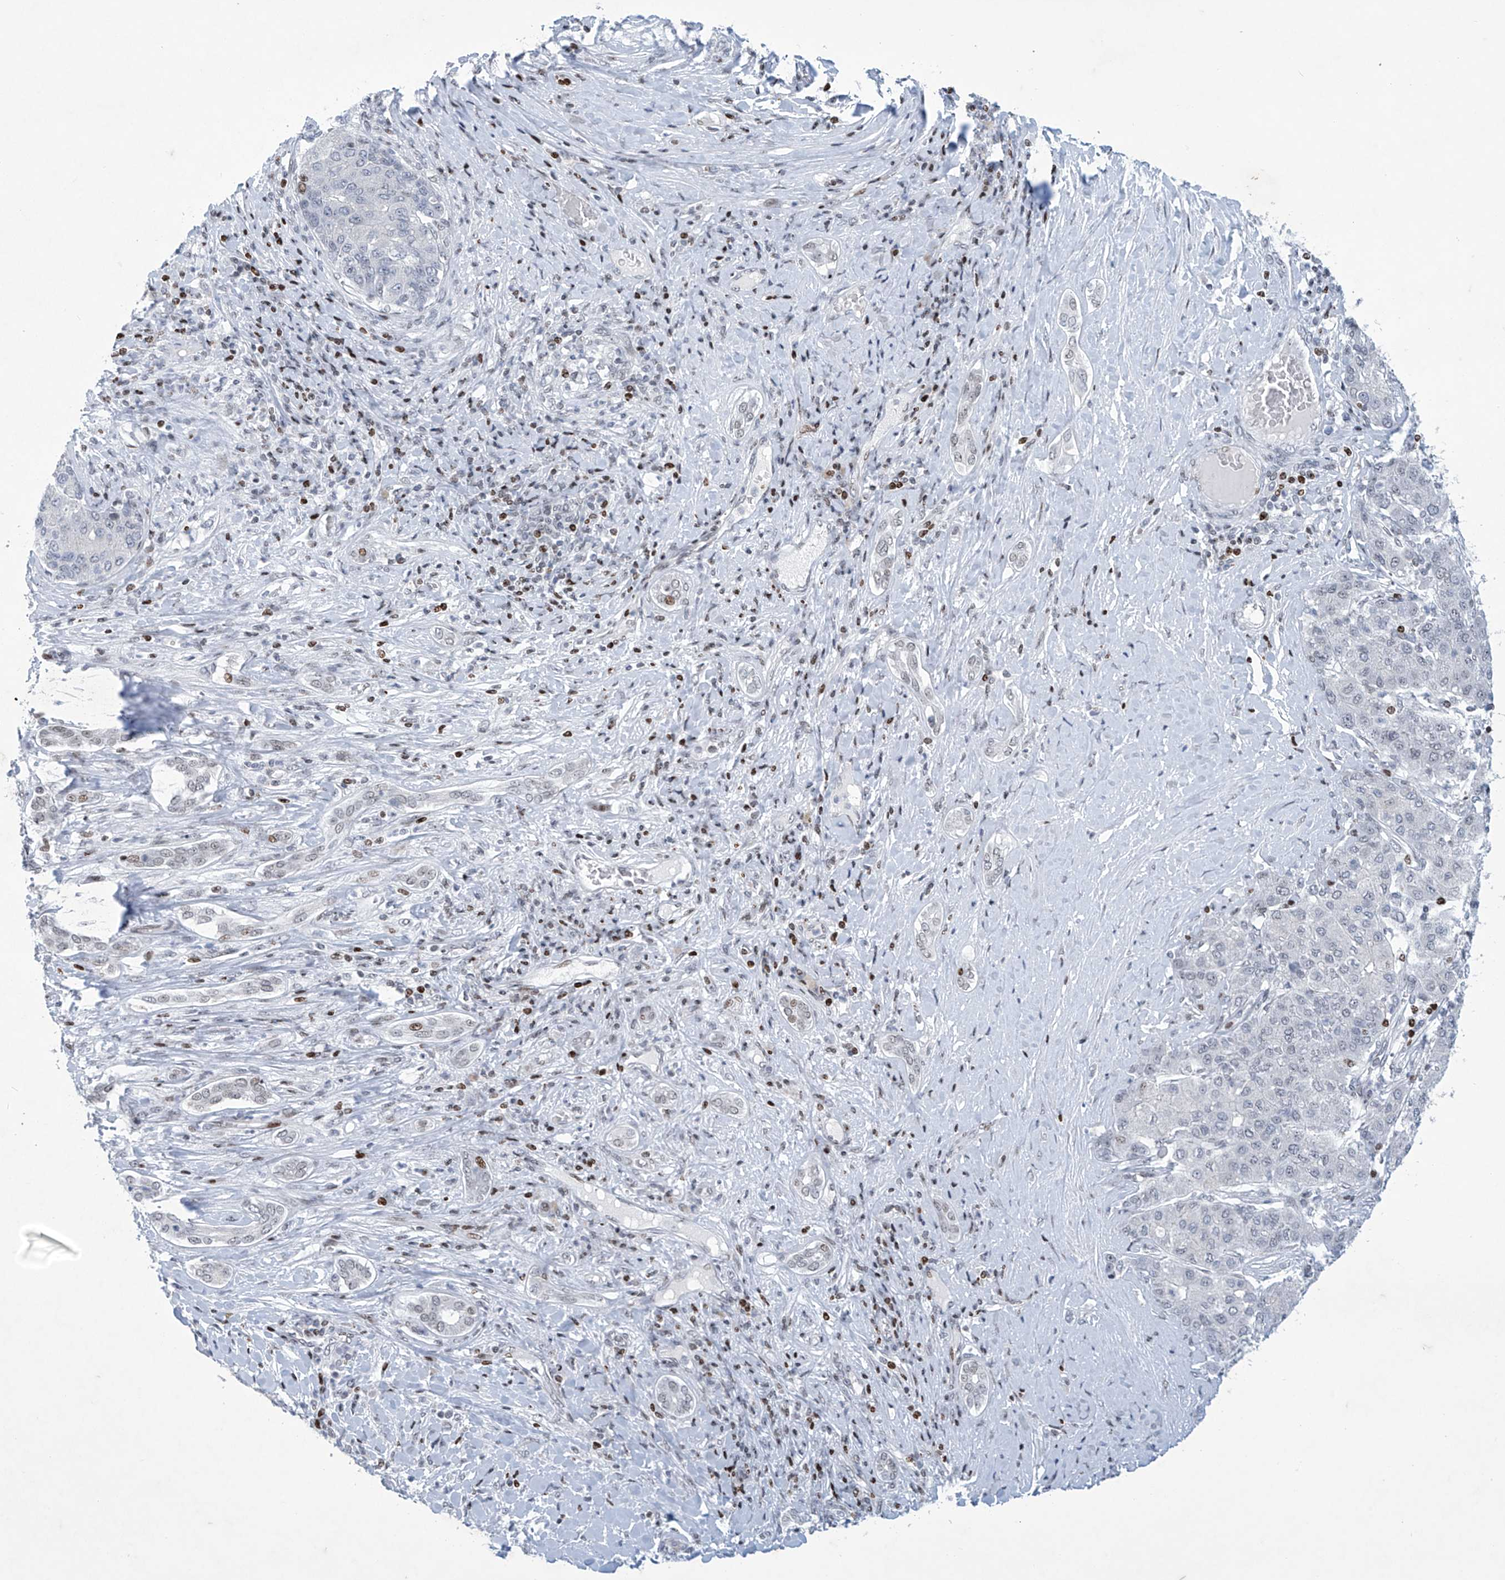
{"staining": {"intensity": "negative", "quantity": "none", "location": "none"}, "tissue": "liver cancer", "cell_type": "Tumor cells", "image_type": "cancer", "snomed": [{"axis": "morphology", "description": "Carcinoma, Hepatocellular, NOS"}, {"axis": "topography", "description": "Liver"}], "caption": "Protein analysis of liver hepatocellular carcinoma exhibits no significant positivity in tumor cells.", "gene": "RFX7", "patient": {"sex": "male", "age": 65}}